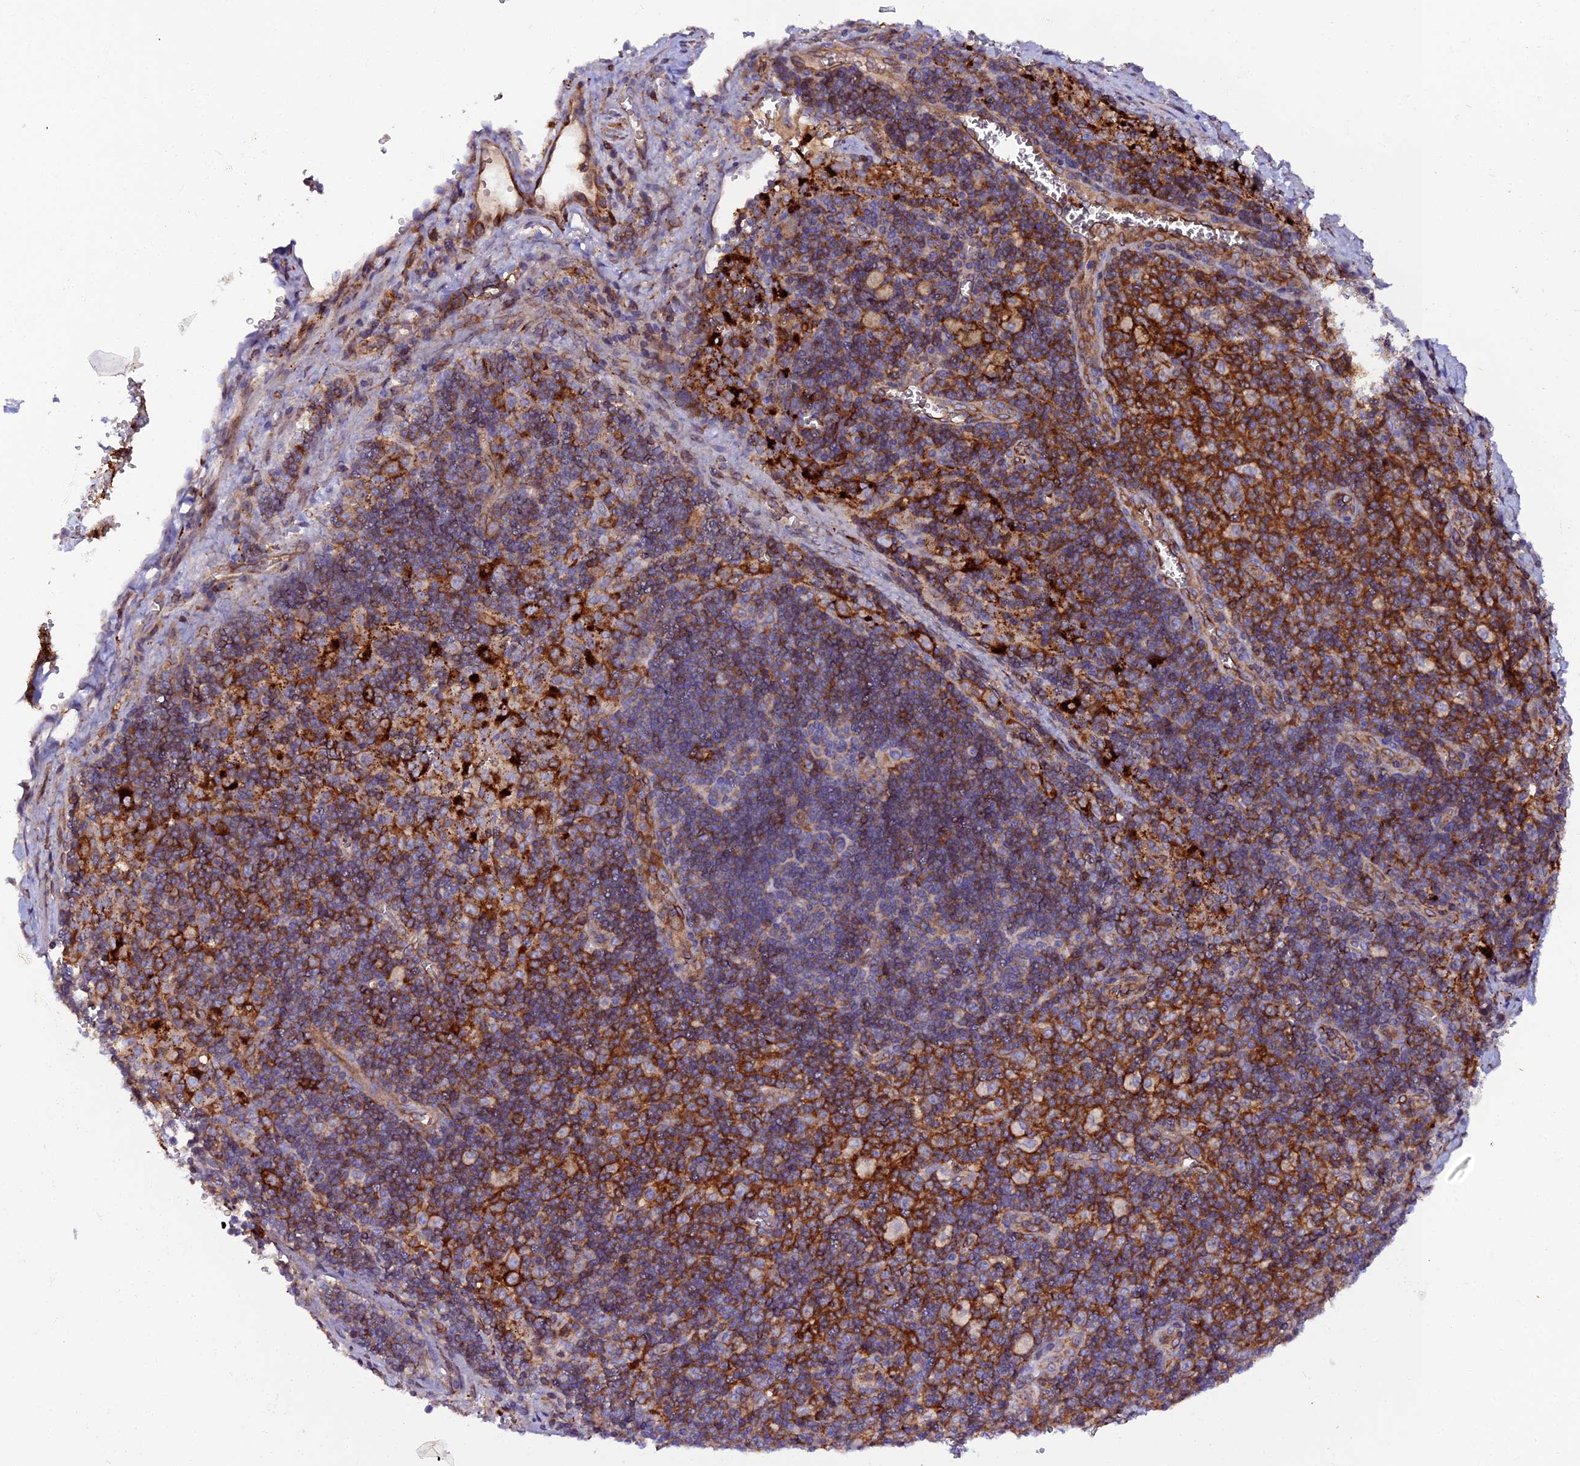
{"staining": {"intensity": "strong", "quantity": ">75%", "location": "cytoplasmic/membranous"}, "tissue": "pancreatic cancer", "cell_type": "Tumor cells", "image_type": "cancer", "snomed": [{"axis": "morphology", "description": "Adenocarcinoma, NOS"}, {"axis": "topography", "description": "Pancreas"}], "caption": "Pancreatic adenocarcinoma stained for a protein exhibits strong cytoplasmic/membranous positivity in tumor cells. The staining was performed using DAB (3,3'-diaminobenzidine) to visualize the protein expression in brown, while the nuclei were stained in blue with hematoxylin (Magnification: 20x).", "gene": "TRPV2", "patient": {"sex": "male", "age": 65}}